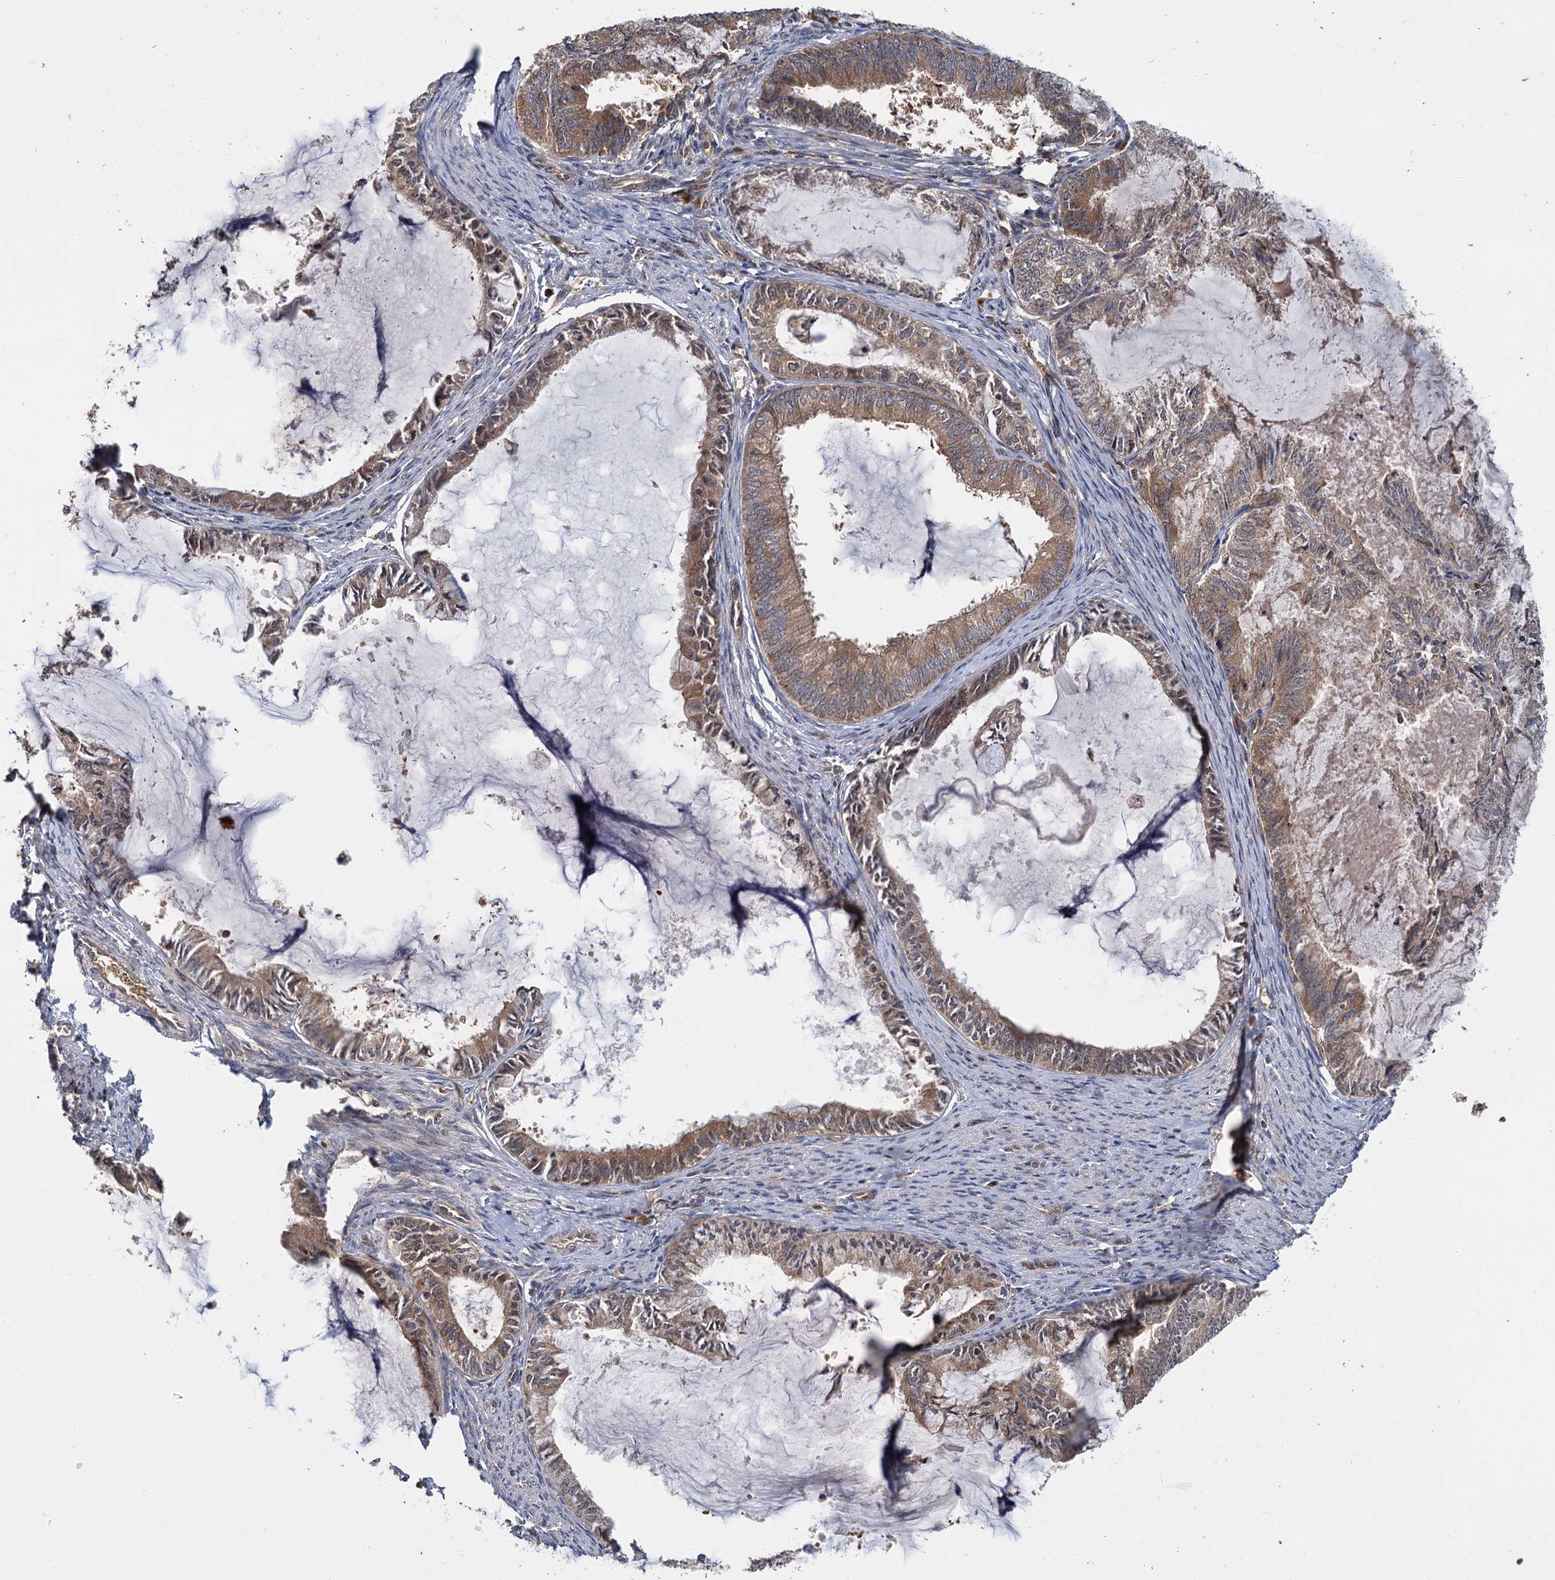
{"staining": {"intensity": "moderate", "quantity": ">75%", "location": "cytoplasmic/membranous"}, "tissue": "endometrial cancer", "cell_type": "Tumor cells", "image_type": "cancer", "snomed": [{"axis": "morphology", "description": "Adenocarcinoma, NOS"}, {"axis": "topography", "description": "Endometrium"}], "caption": "IHC photomicrograph of human endometrial adenocarcinoma stained for a protein (brown), which reveals medium levels of moderate cytoplasmic/membranous expression in approximately >75% of tumor cells.", "gene": "KANSL2", "patient": {"sex": "female", "age": 86}}